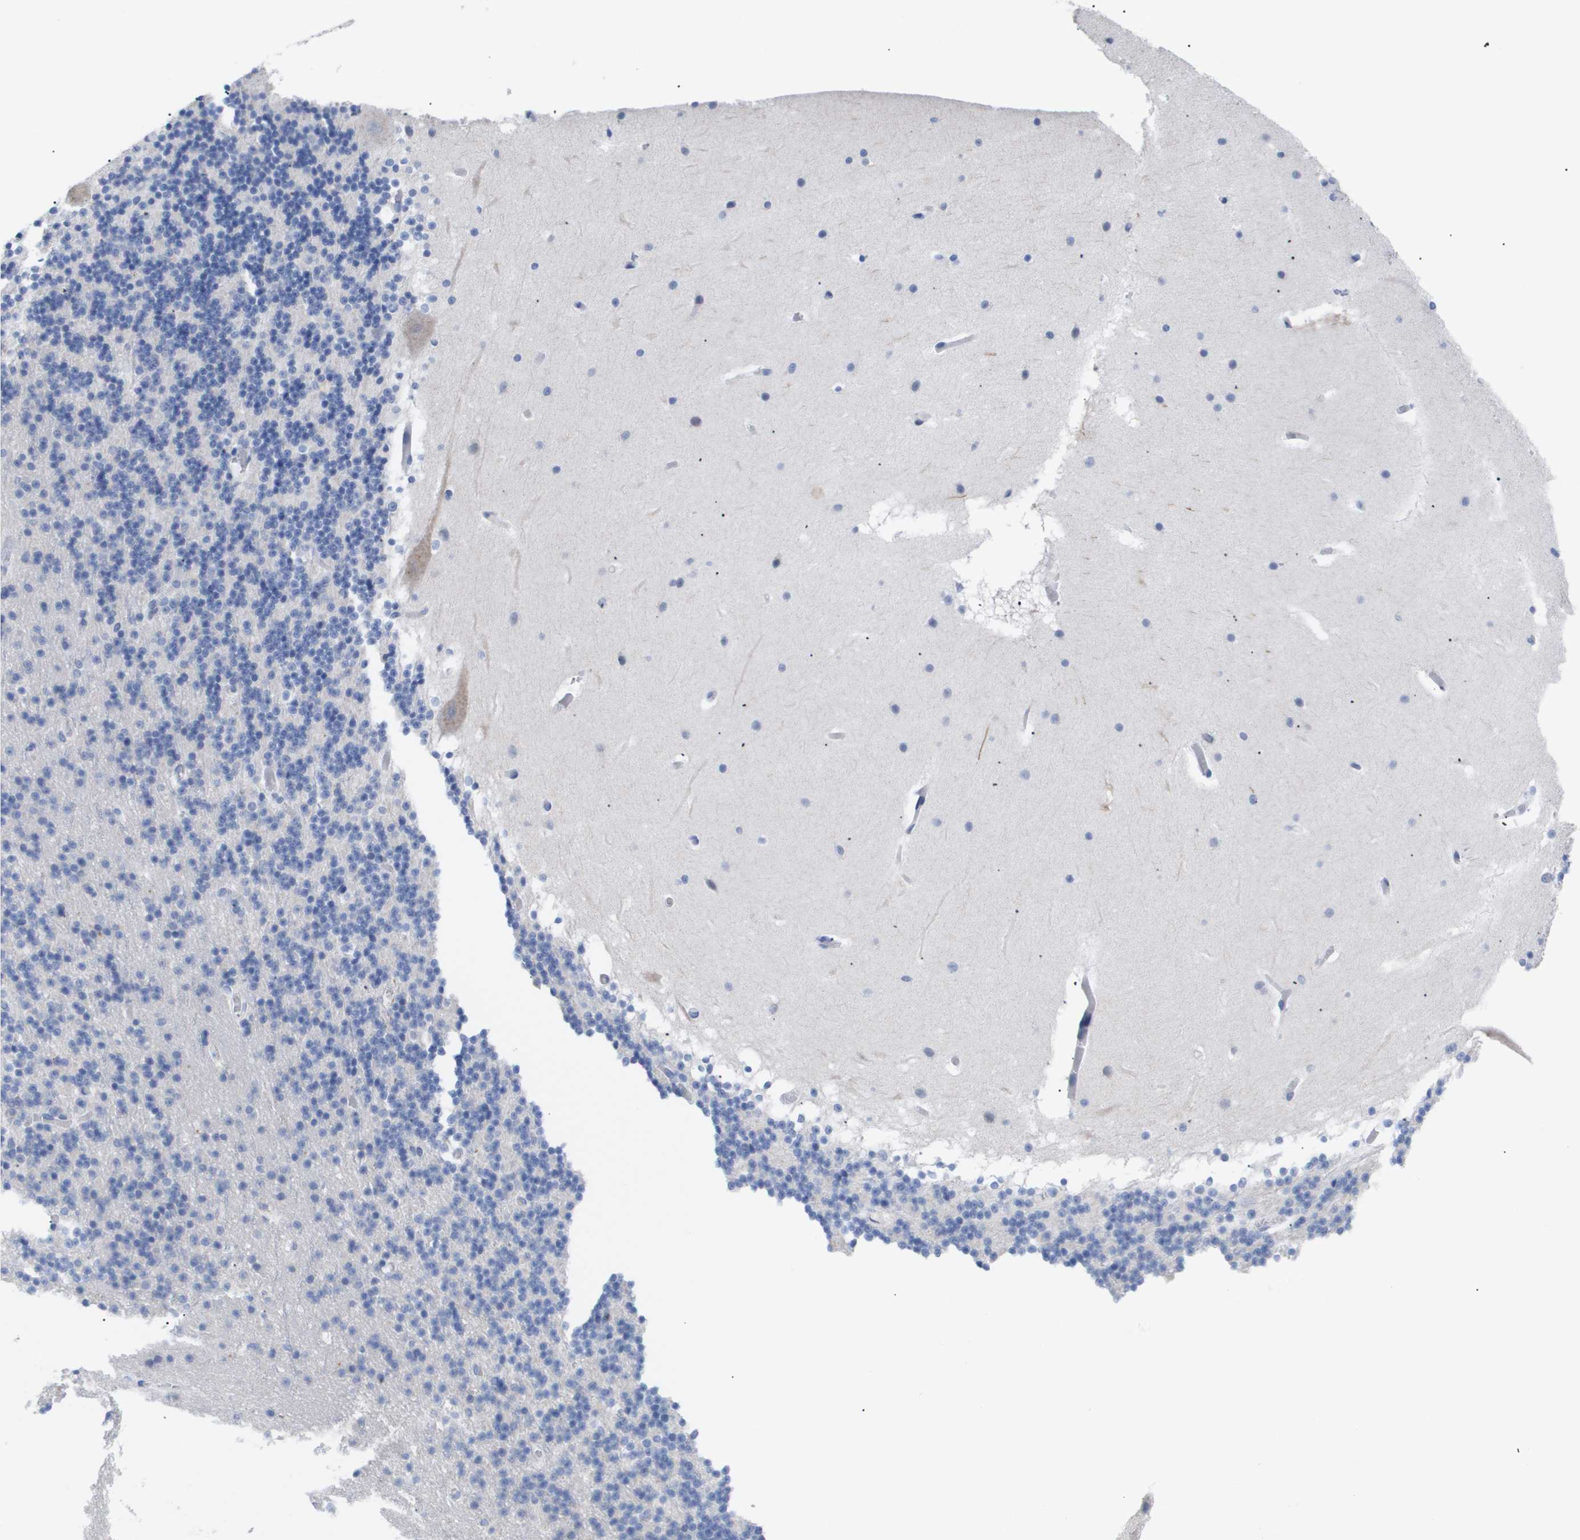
{"staining": {"intensity": "negative", "quantity": "none", "location": "none"}, "tissue": "cerebellum", "cell_type": "Cells in granular layer", "image_type": "normal", "snomed": [{"axis": "morphology", "description": "Normal tissue, NOS"}, {"axis": "topography", "description": "Cerebellum"}], "caption": "This is an immunohistochemistry photomicrograph of unremarkable human cerebellum. There is no staining in cells in granular layer.", "gene": "CAV3", "patient": {"sex": "male", "age": 45}}